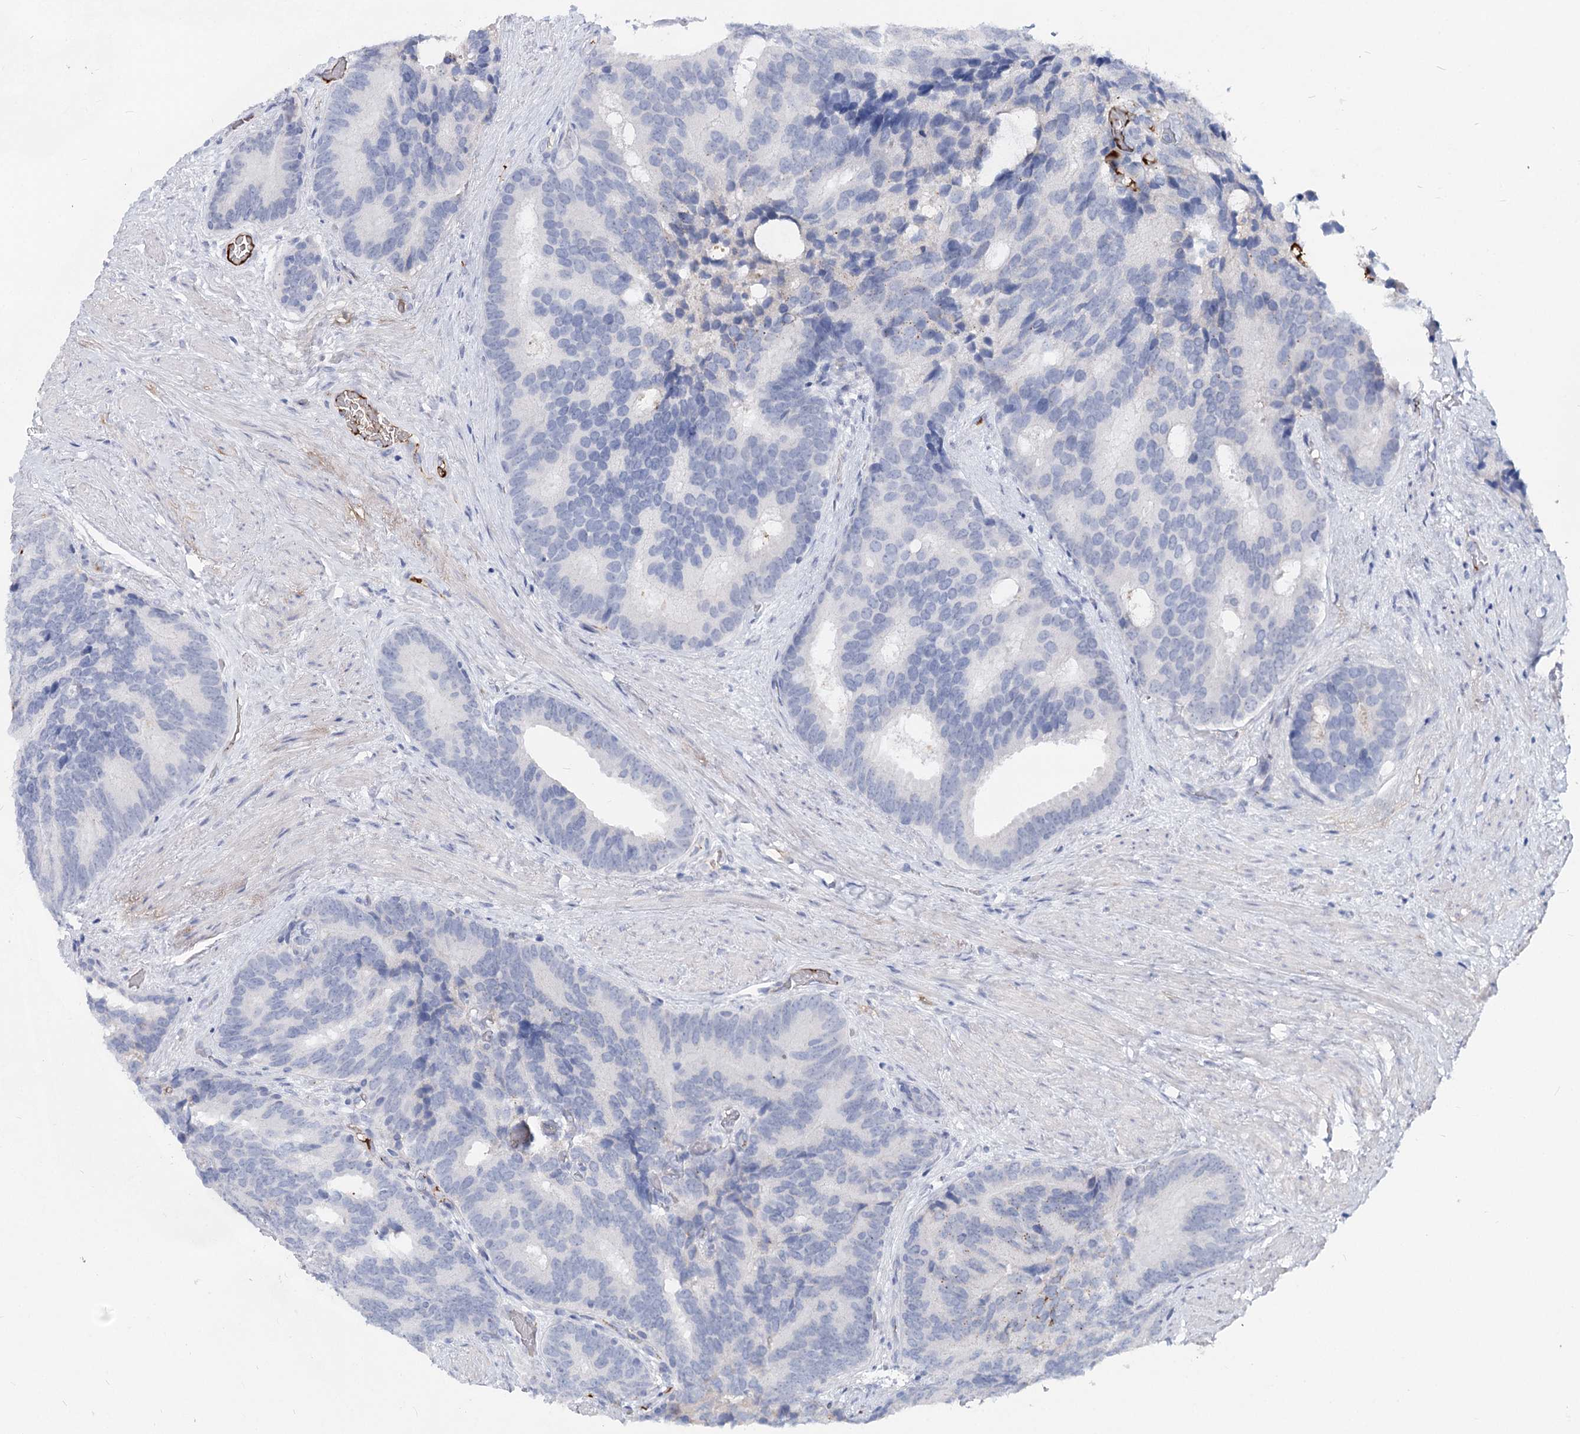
{"staining": {"intensity": "negative", "quantity": "none", "location": "none"}, "tissue": "prostate cancer", "cell_type": "Tumor cells", "image_type": "cancer", "snomed": [{"axis": "morphology", "description": "Adenocarcinoma, Low grade"}, {"axis": "topography", "description": "Prostate"}], "caption": "Prostate cancer (low-grade adenocarcinoma) stained for a protein using immunohistochemistry displays no expression tumor cells.", "gene": "TASOR2", "patient": {"sex": "male", "age": 71}}